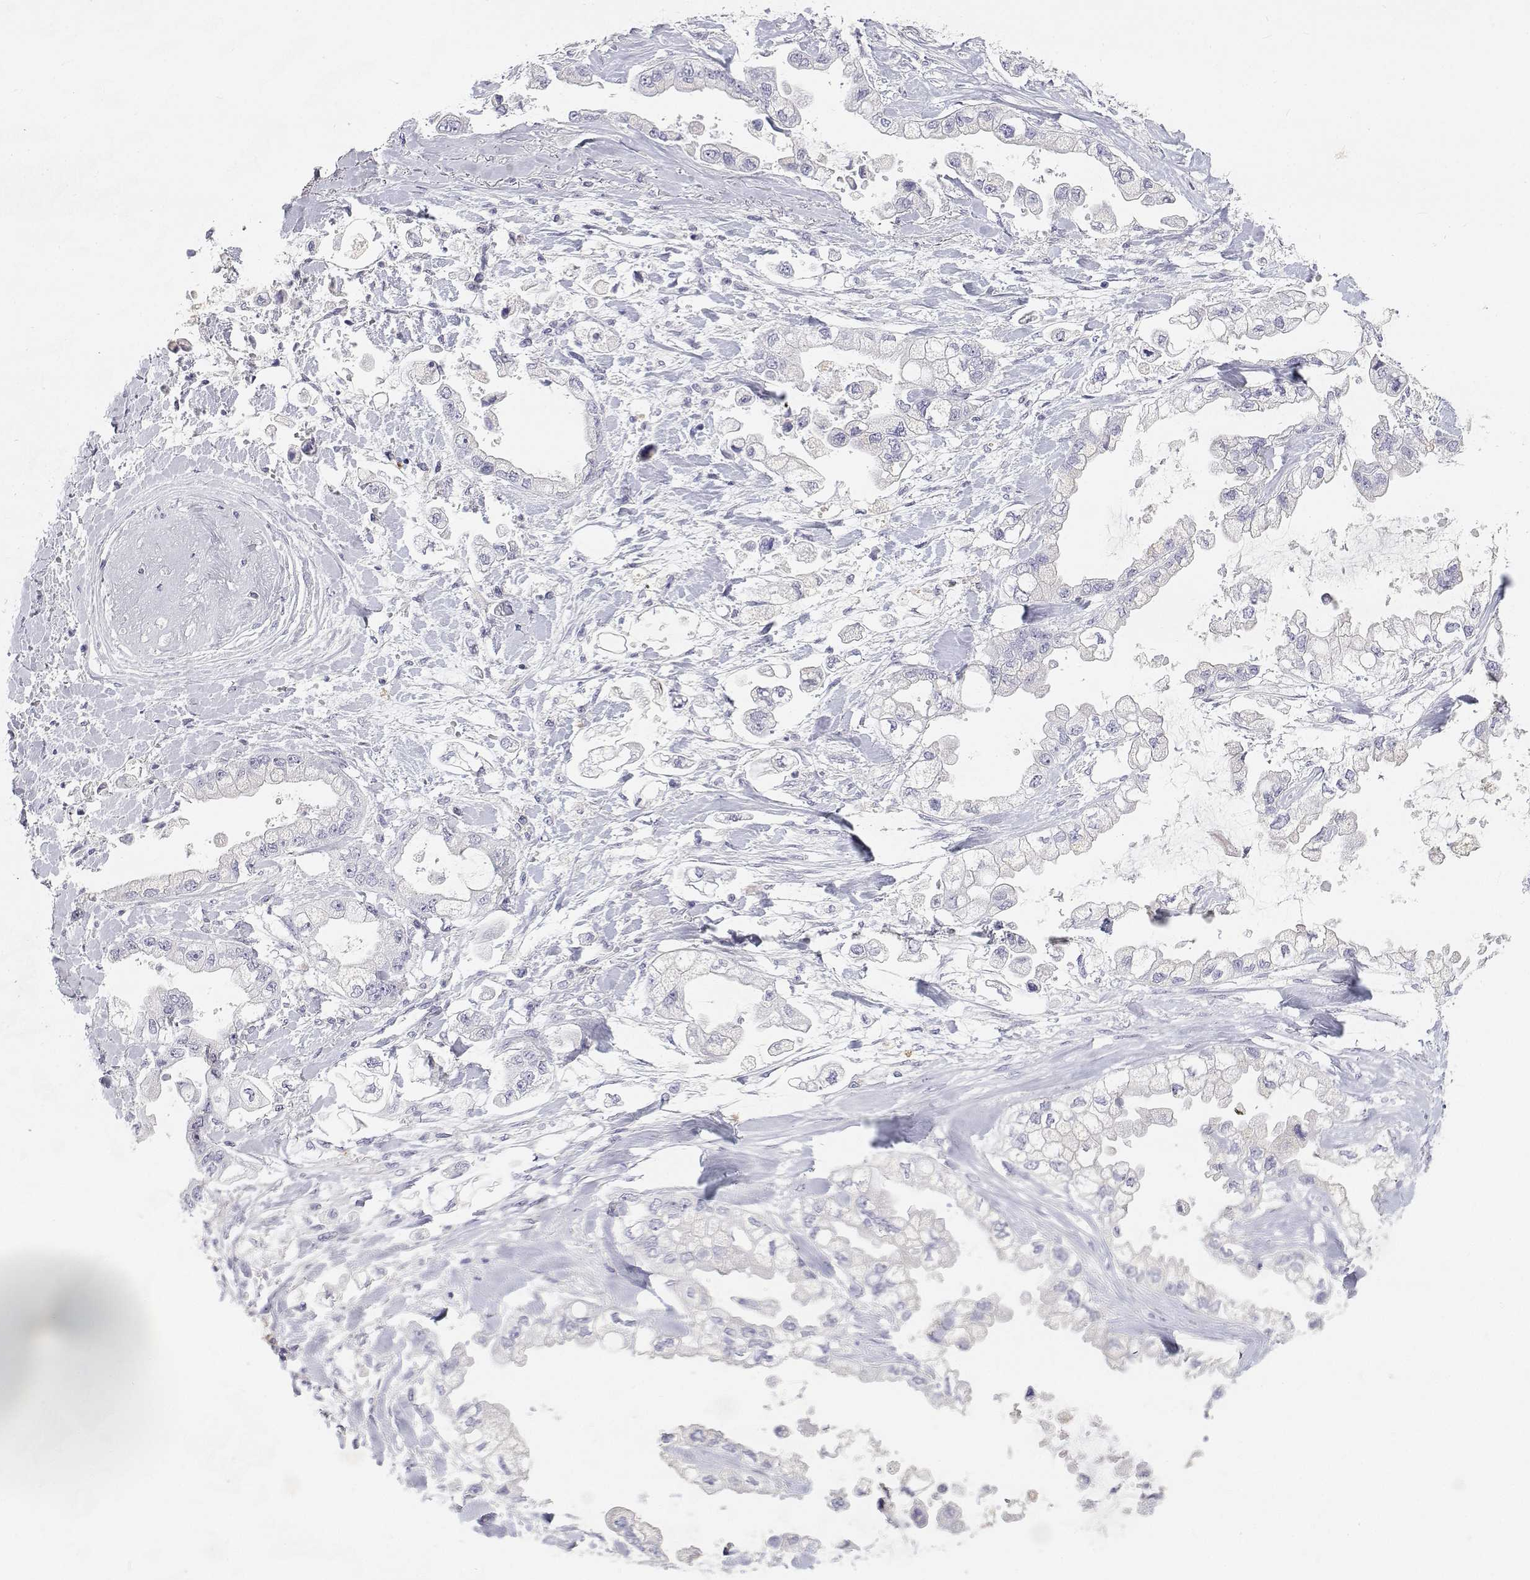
{"staining": {"intensity": "negative", "quantity": "none", "location": "none"}, "tissue": "stomach cancer", "cell_type": "Tumor cells", "image_type": "cancer", "snomed": [{"axis": "morphology", "description": "Adenocarcinoma, NOS"}, {"axis": "topography", "description": "Stomach"}], "caption": "A high-resolution micrograph shows immunohistochemistry staining of stomach adenocarcinoma, which shows no significant positivity in tumor cells. The staining was performed using DAB (3,3'-diaminobenzidine) to visualize the protein expression in brown, while the nuclei were stained in blue with hematoxylin (Magnification: 20x).", "gene": "NCR2", "patient": {"sex": "male", "age": 62}}